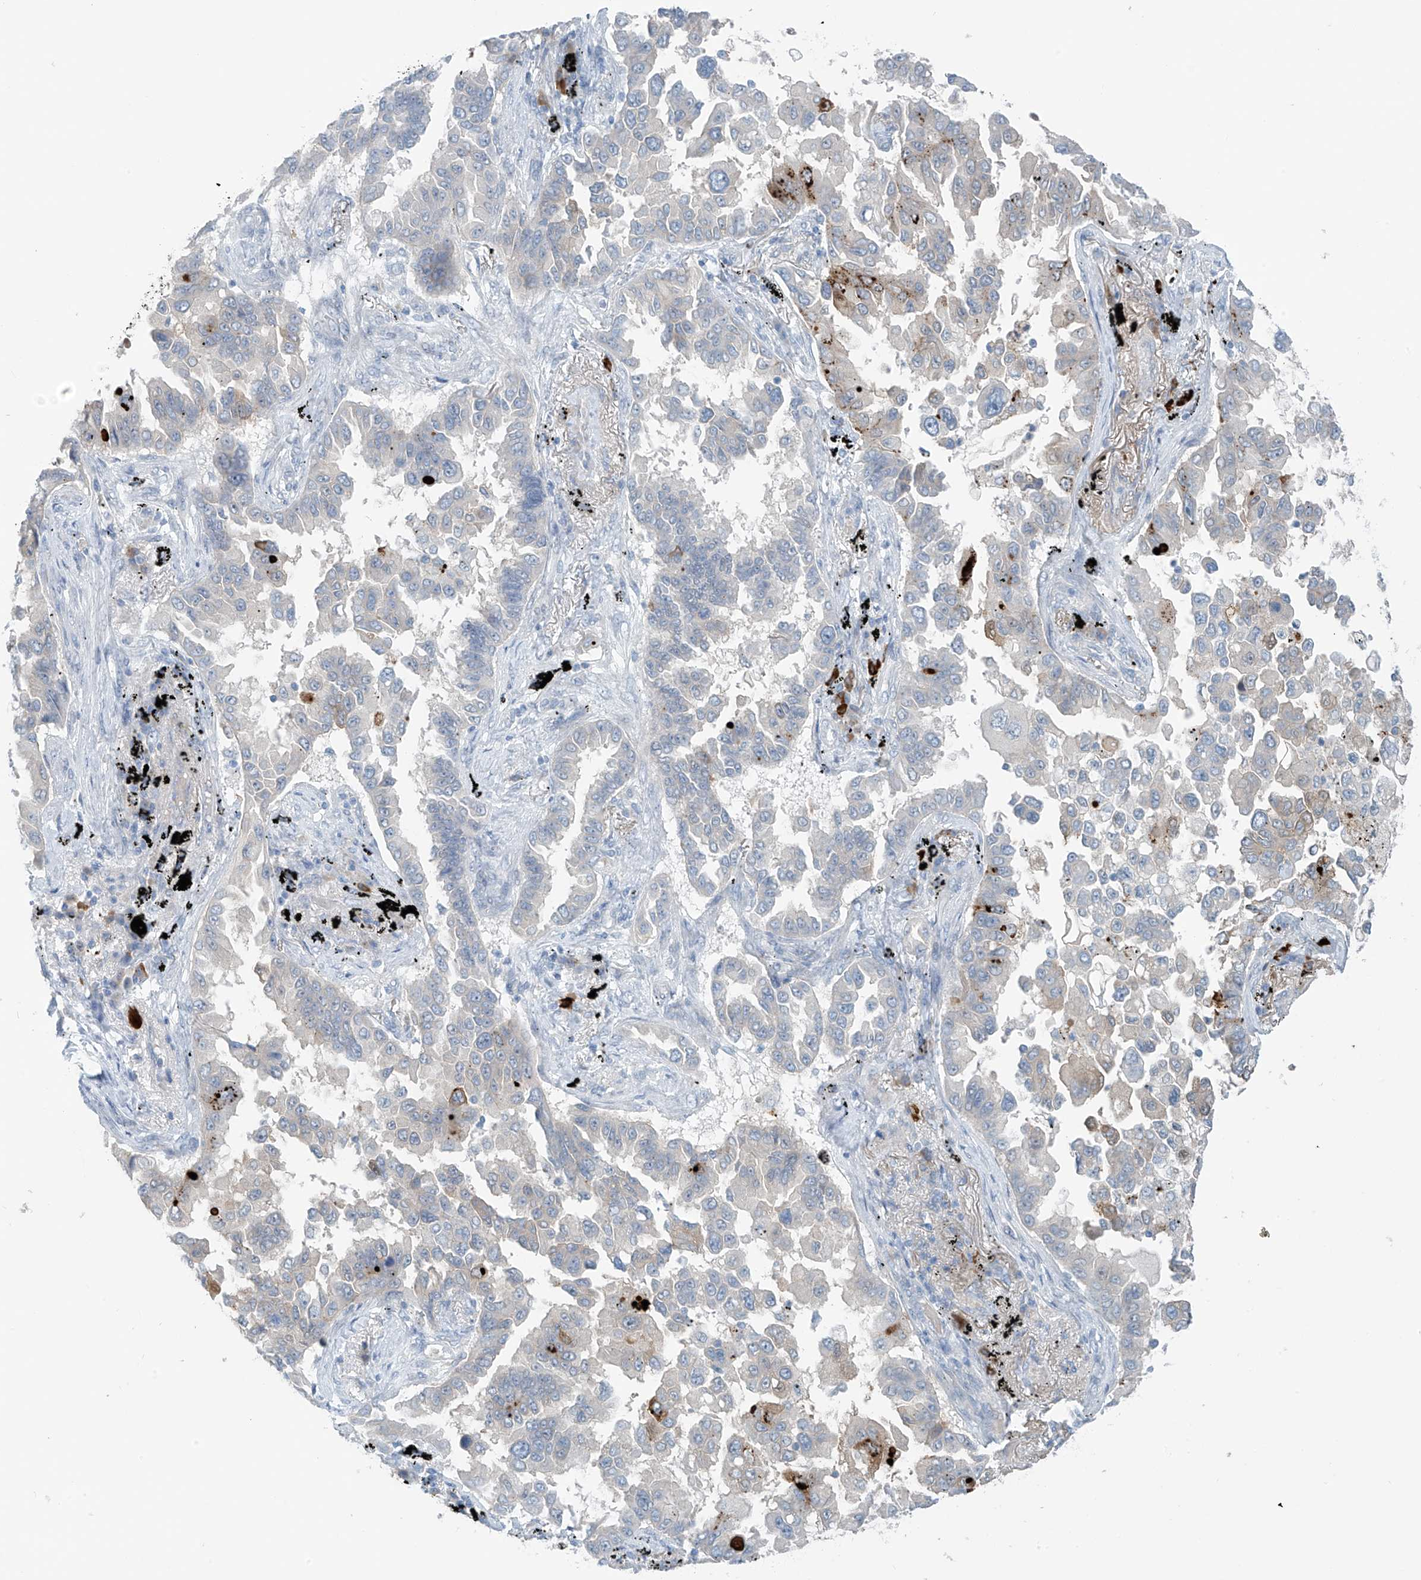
{"staining": {"intensity": "moderate", "quantity": "<25%", "location": "cytoplasmic/membranous"}, "tissue": "lung cancer", "cell_type": "Tumor cells", "image_type": "cancer", "snomed": [{"axis": "morphology", "description": "Adenocarcinoma, NOS"}, {"axis": "topography", "description": "Lung"}], "caption": "This micrograph displays lung cancer stained with immunohistochemistry (IHC) to label a protein in brown. The cytoplasmic/membranous of tumor cells show moderate positivity for the protein. Nuclei are counter-stained blue.", "gene": "ZNF793", "patient": {"sex": "female", "age": 67}}